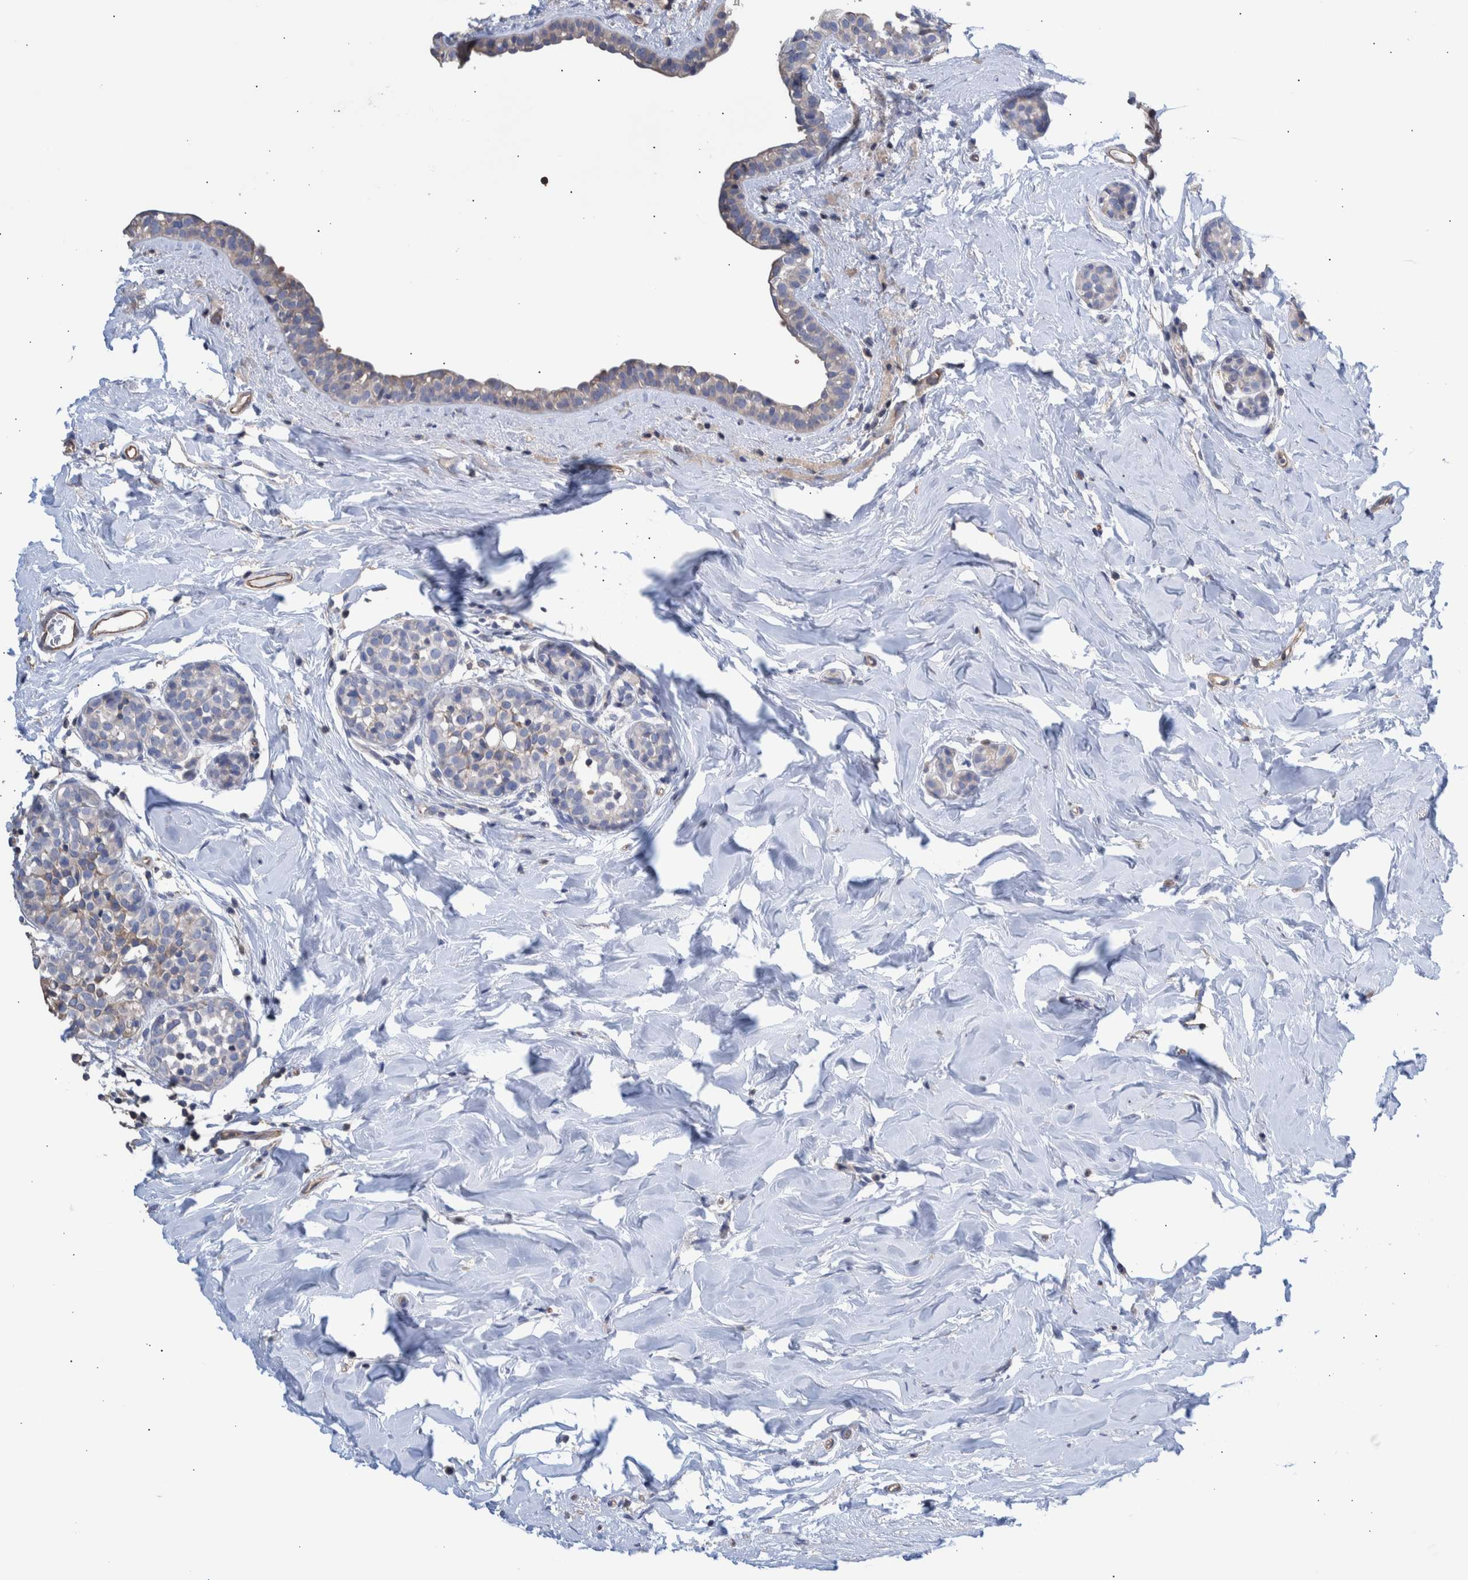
{"staining": {"intensity": "negative", "quantity": "none", "location": "none"}, "tissue": "breast cancer", "cell_type": "Tumor cells", "image_type": "cancer", "snomed": [{"axis": "morphology", "description": "Duct carcinoma"}, {"axis": "topography", "description": "Breast"}], "caption": "Tumor cells show no significant protein positivity in breast cancer.", "gene": "PPP3CC", "patient": {"sex": "female", "age": 55}}